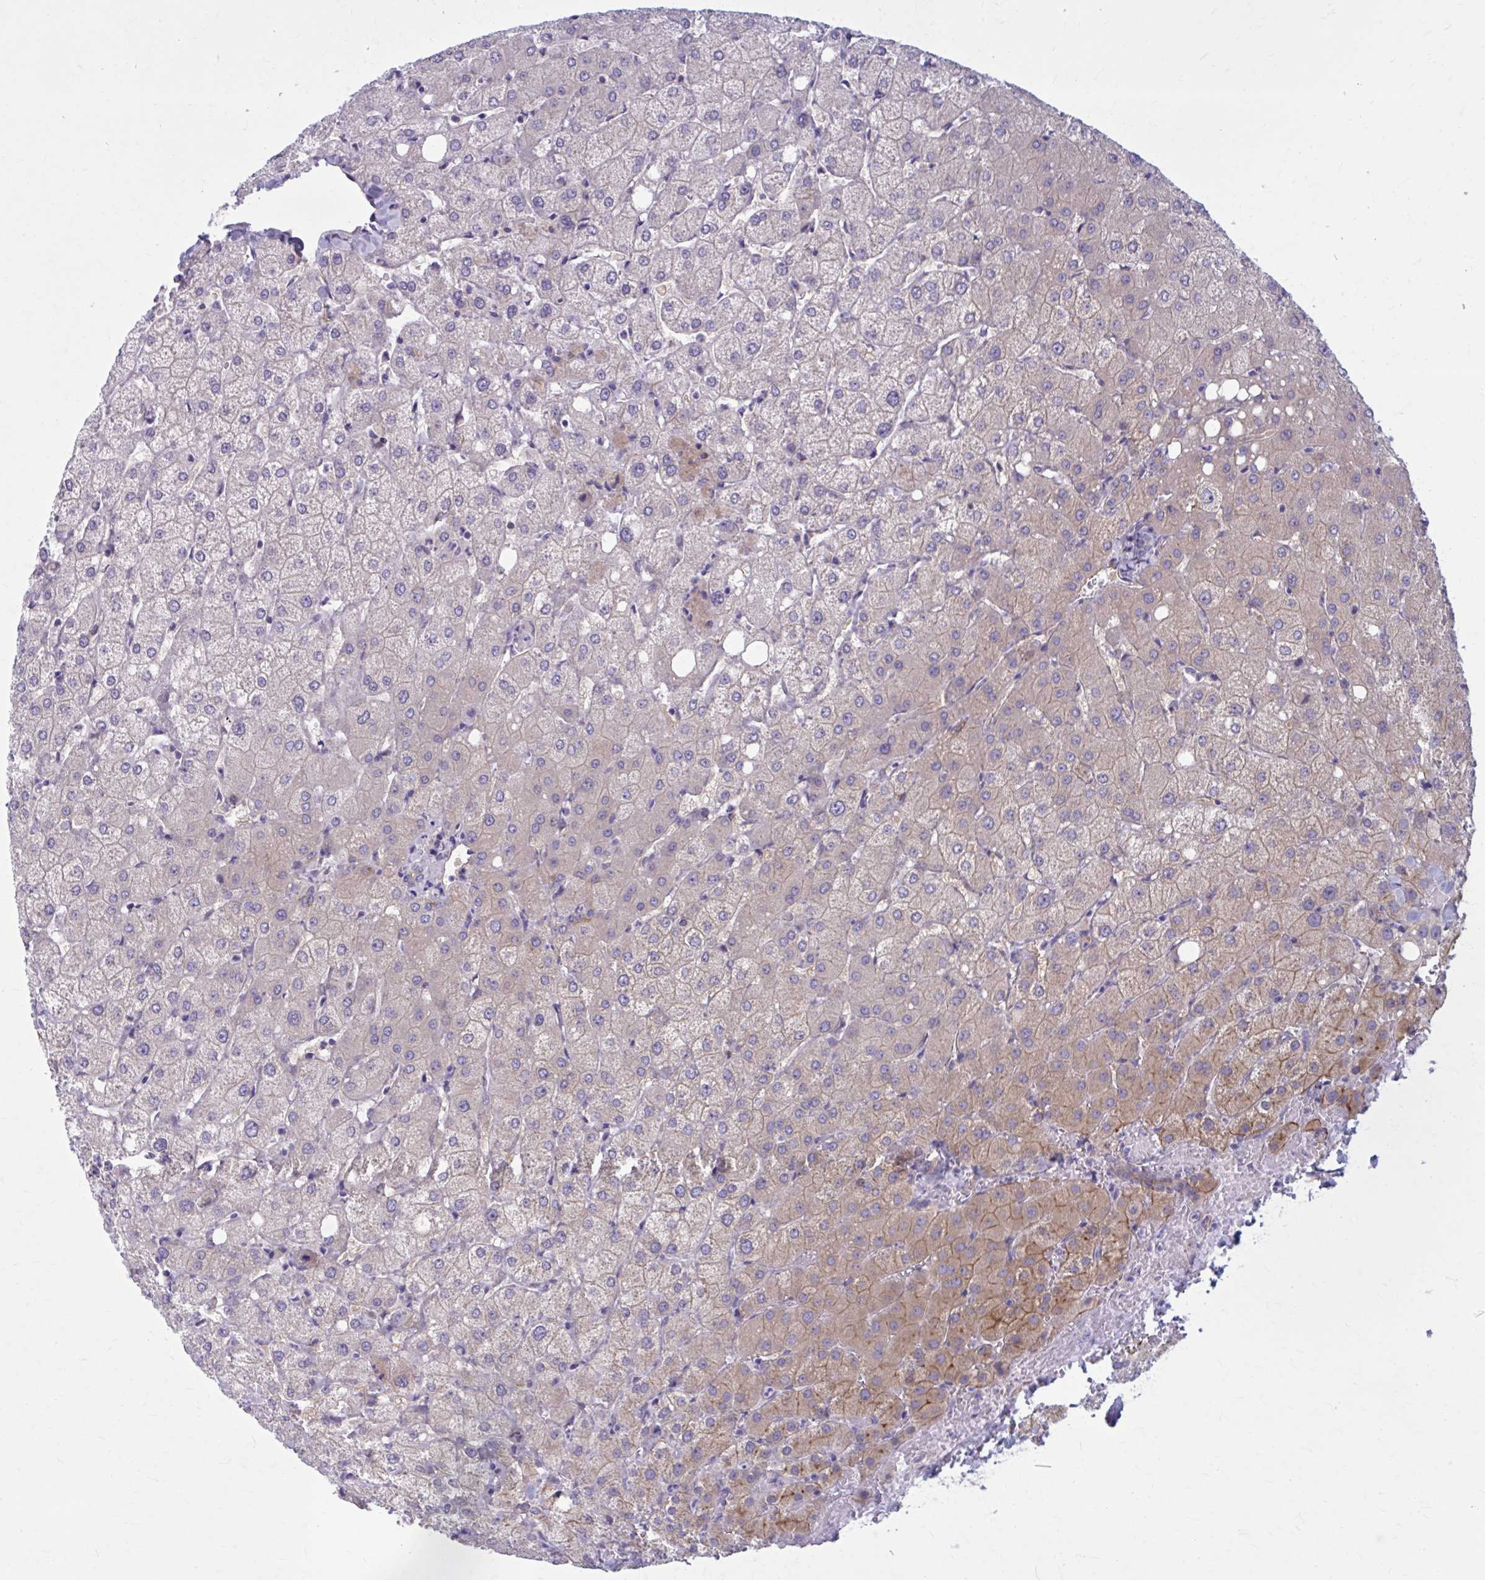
{"staining": {"intensity": "weak", "quantity": "25%-75%", "location": "cytoplasmic/membranous"}, "tissue": "liver", "cell_type": "Cholangiocytes", "image_type": "normal", "snomed": [{"axis": "morphology", "description": "Normal tissue, NOS"}, {"axis": "topography", "description": "Liver"}], "caption": "Immunohistochemical staining of normal liver displays low levels of weak cytoplasmic/membranous staining in approximately 25%-75% of cholangiocytes. The protein of interest is shown in brown color, while the nuclei are stained blue.", "gene": "ZDHHC7", "patient": {"sex": "female", "age": 54}}